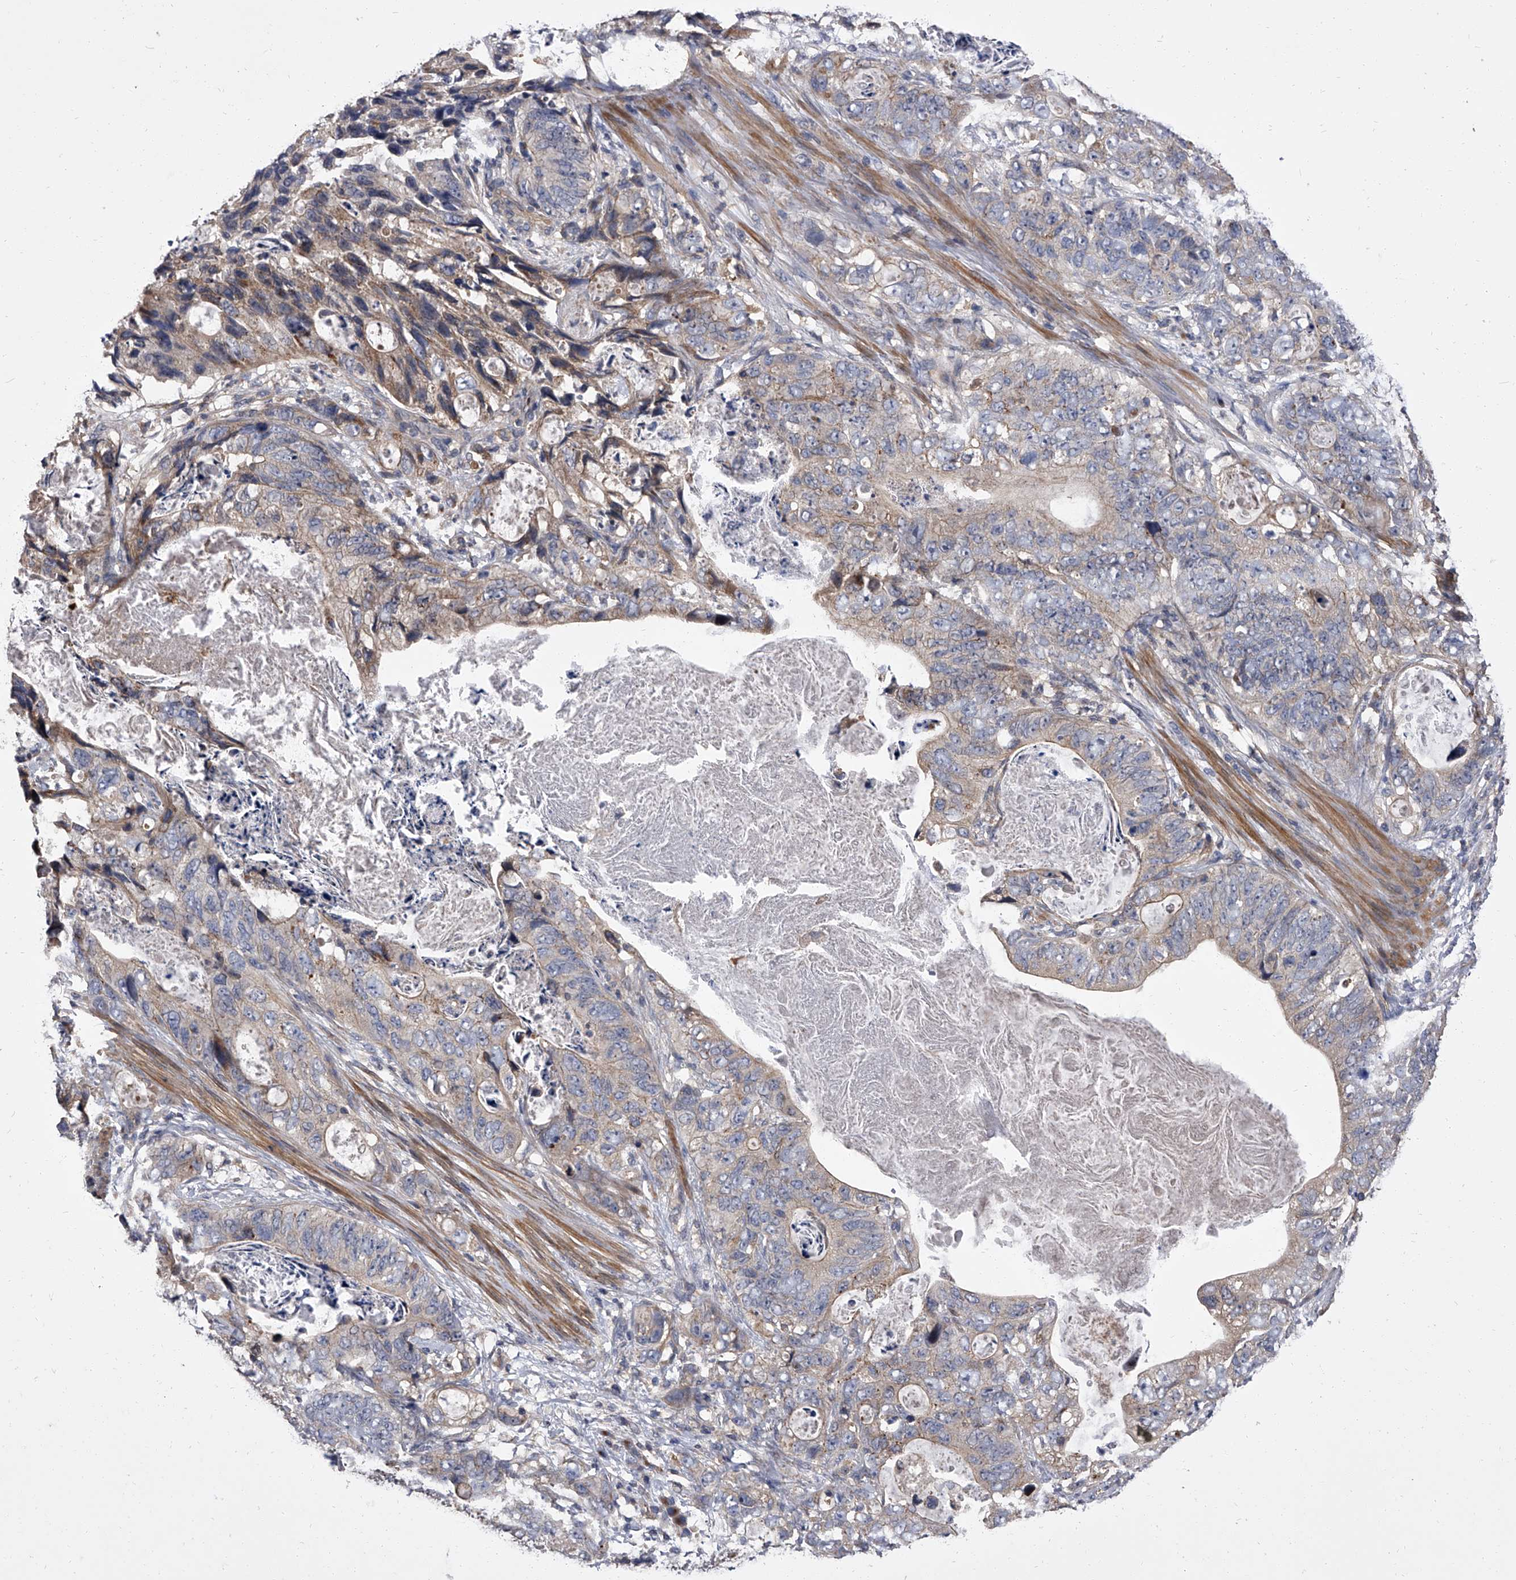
{"staining": {"intensity": "weak", "quantity": "25%-75%", "location": "cytoplasmic/membranous"}, "tissue": "stomach cancer", "cell_type": "Tumor cells", "image_type": "cancer", "snomed": [{"axis": "morphology", "description": "Normal tissue, NOS"}, {"axis": "morphology", "description": "Adenocarcinoma, NOS"}, {"axis": "topography", "description": "Stomach"}], "caption": "The photomicrograph displays staining of stomach cancer (adenocarcinoma), revealing weak cytoplasmic/membranous protein expression (brown color) within tumor cells.", "gene": "STK36", "patient": {"sex": "female", "age": 89}}